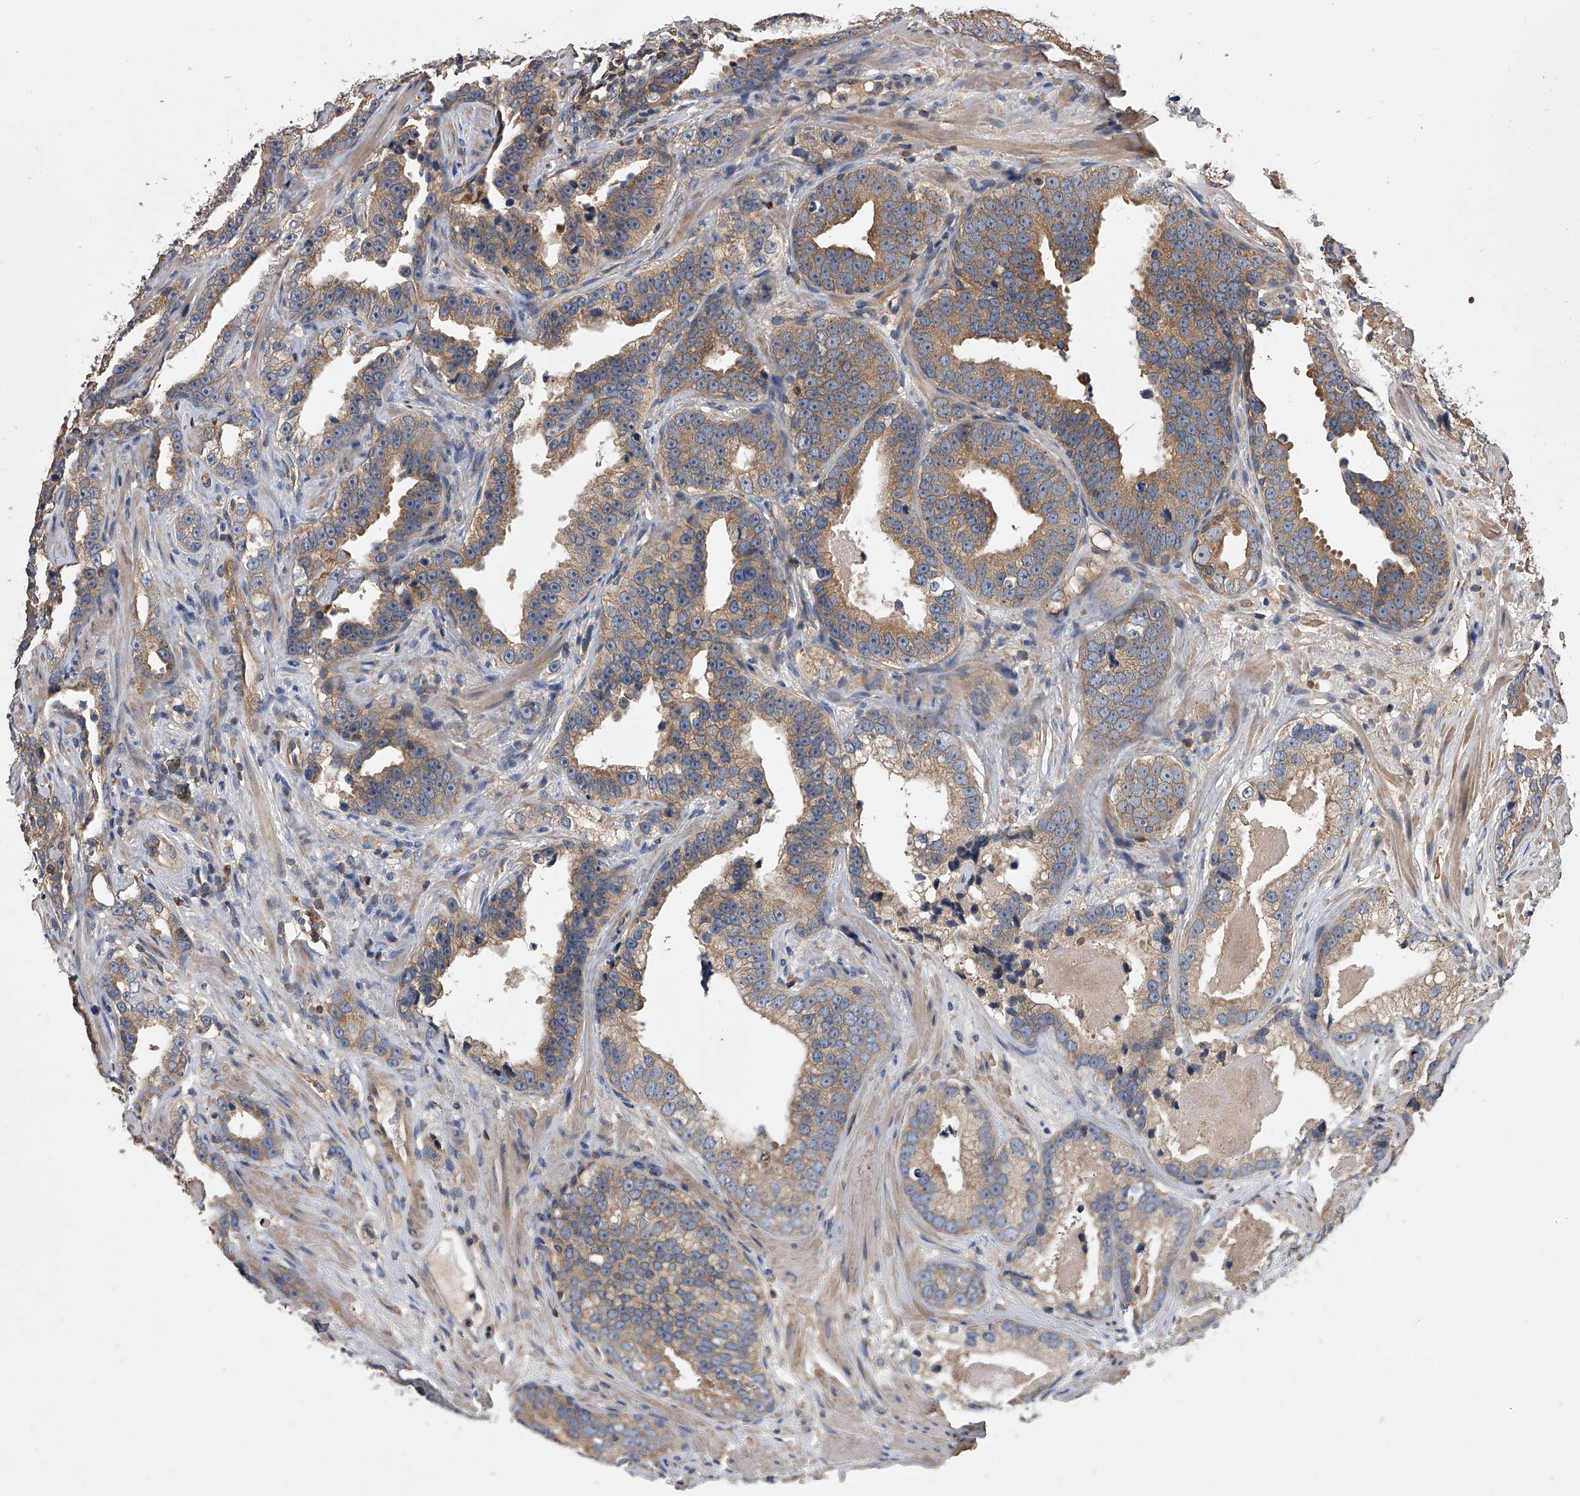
{"staining": {"intensity": "moderate", "quantity": ">75%", "location": "cytoplasmic/membranous"}, "tissue": "prostate cancer", "cell_type": "Tumor cells", "image_type": "cancer", "snomed": [{"axis": "morphology", "description": "Adenocarcinoma, High grade"}, {"axis": "topography", "description": "Prostate"}], "caption": "Immunohistochemistry photomicrograph of human adenocarcinoma (high-grade) (prostate) stained for a protein (brown), which reveals medium levels of moderate cytoplasmic/membranous expression in approximately >75% of tumor cells.", "gene": "CUL7", "patient": {"sex": "male", "age": 62}}